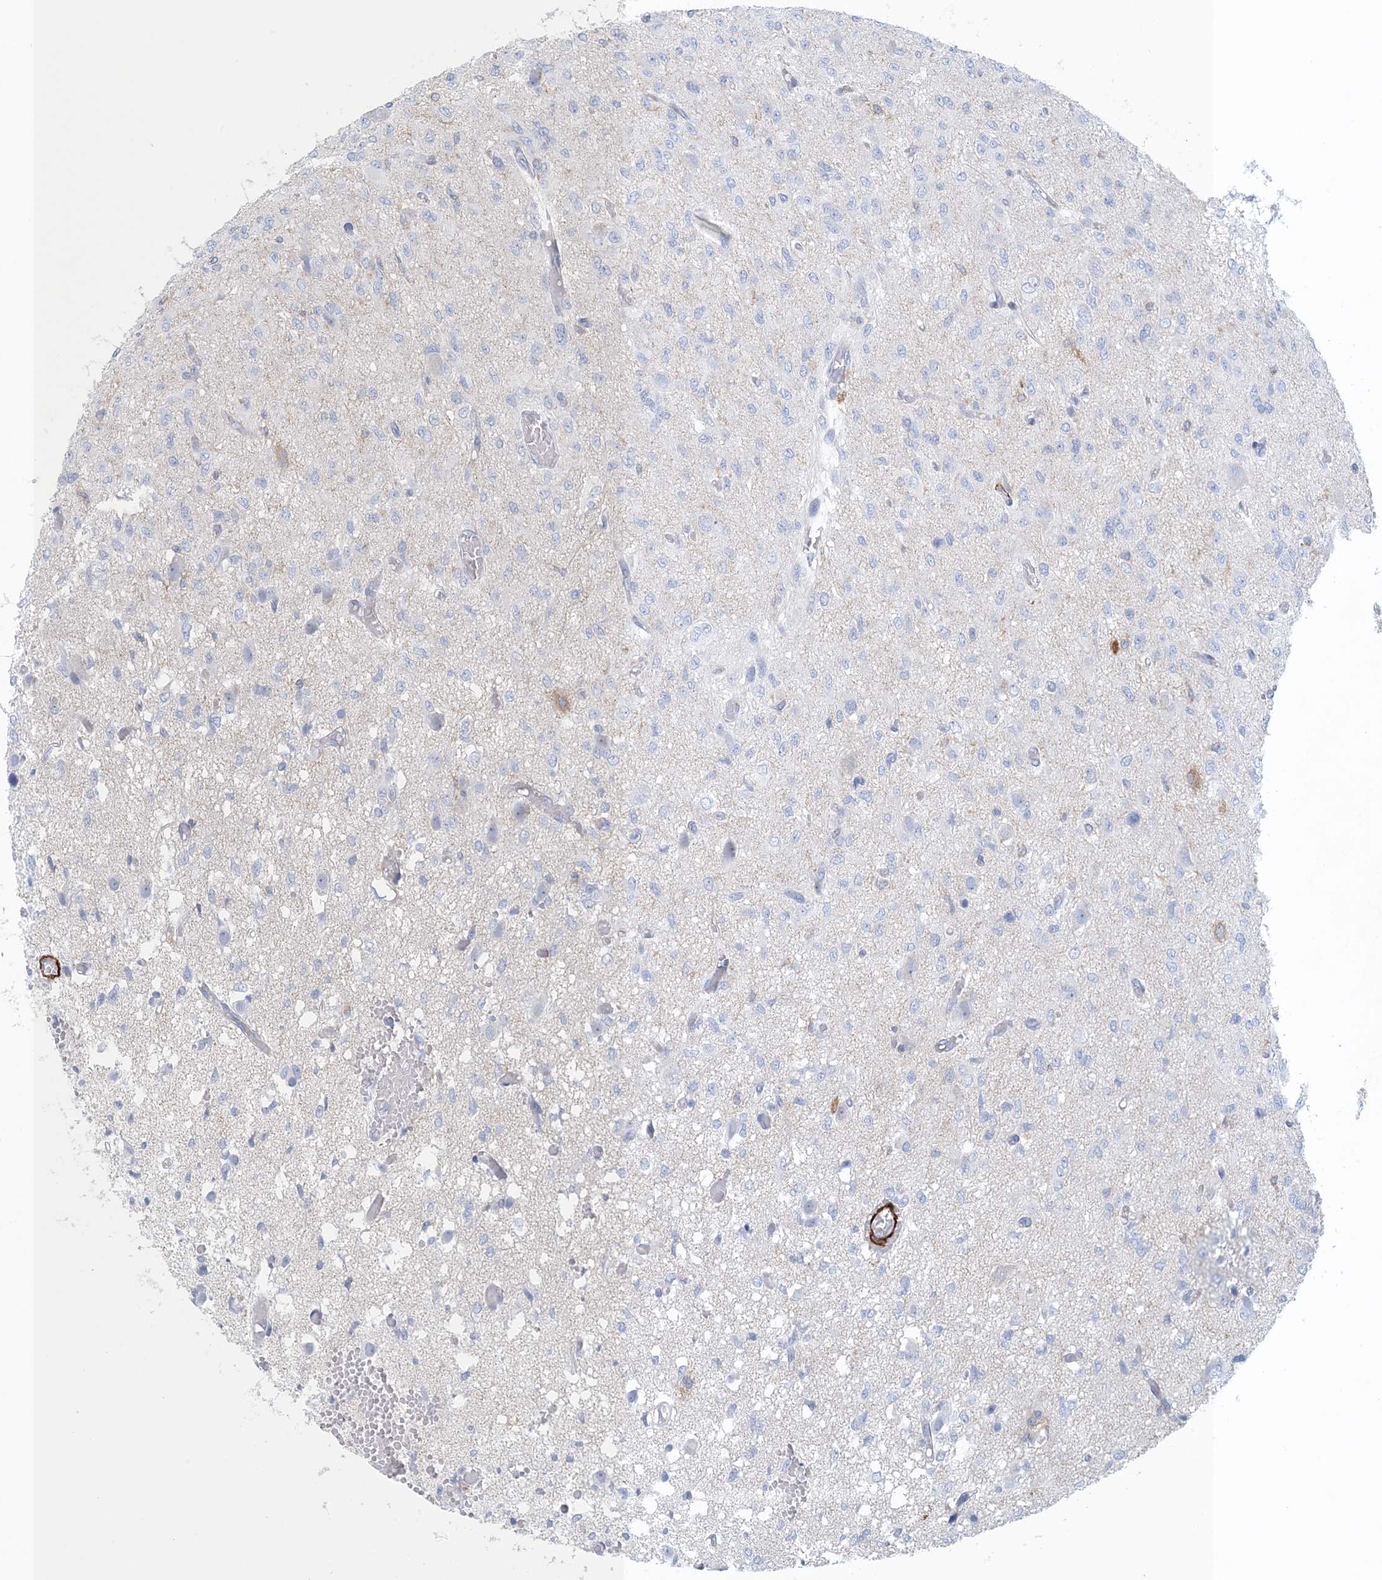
{"staining": {"intensity": "negative", "quantity": "none", "location": "none"}, "tissue": "glioma", "cell_type": "Tumor cells", "image_type": "cancer", "snomed": [{"axis": "morphology", "description": "Glioma, malignant, High grade"}, {"axis": "topography", "description": "Brain"}], "caption": "This is an immunohistochemistry photomicrograph of human malignant glioma (high-grade). There is no positivity in tumor cells.", "gene": "SHANK1", "patient": {"sex": "female", "age": 59}}